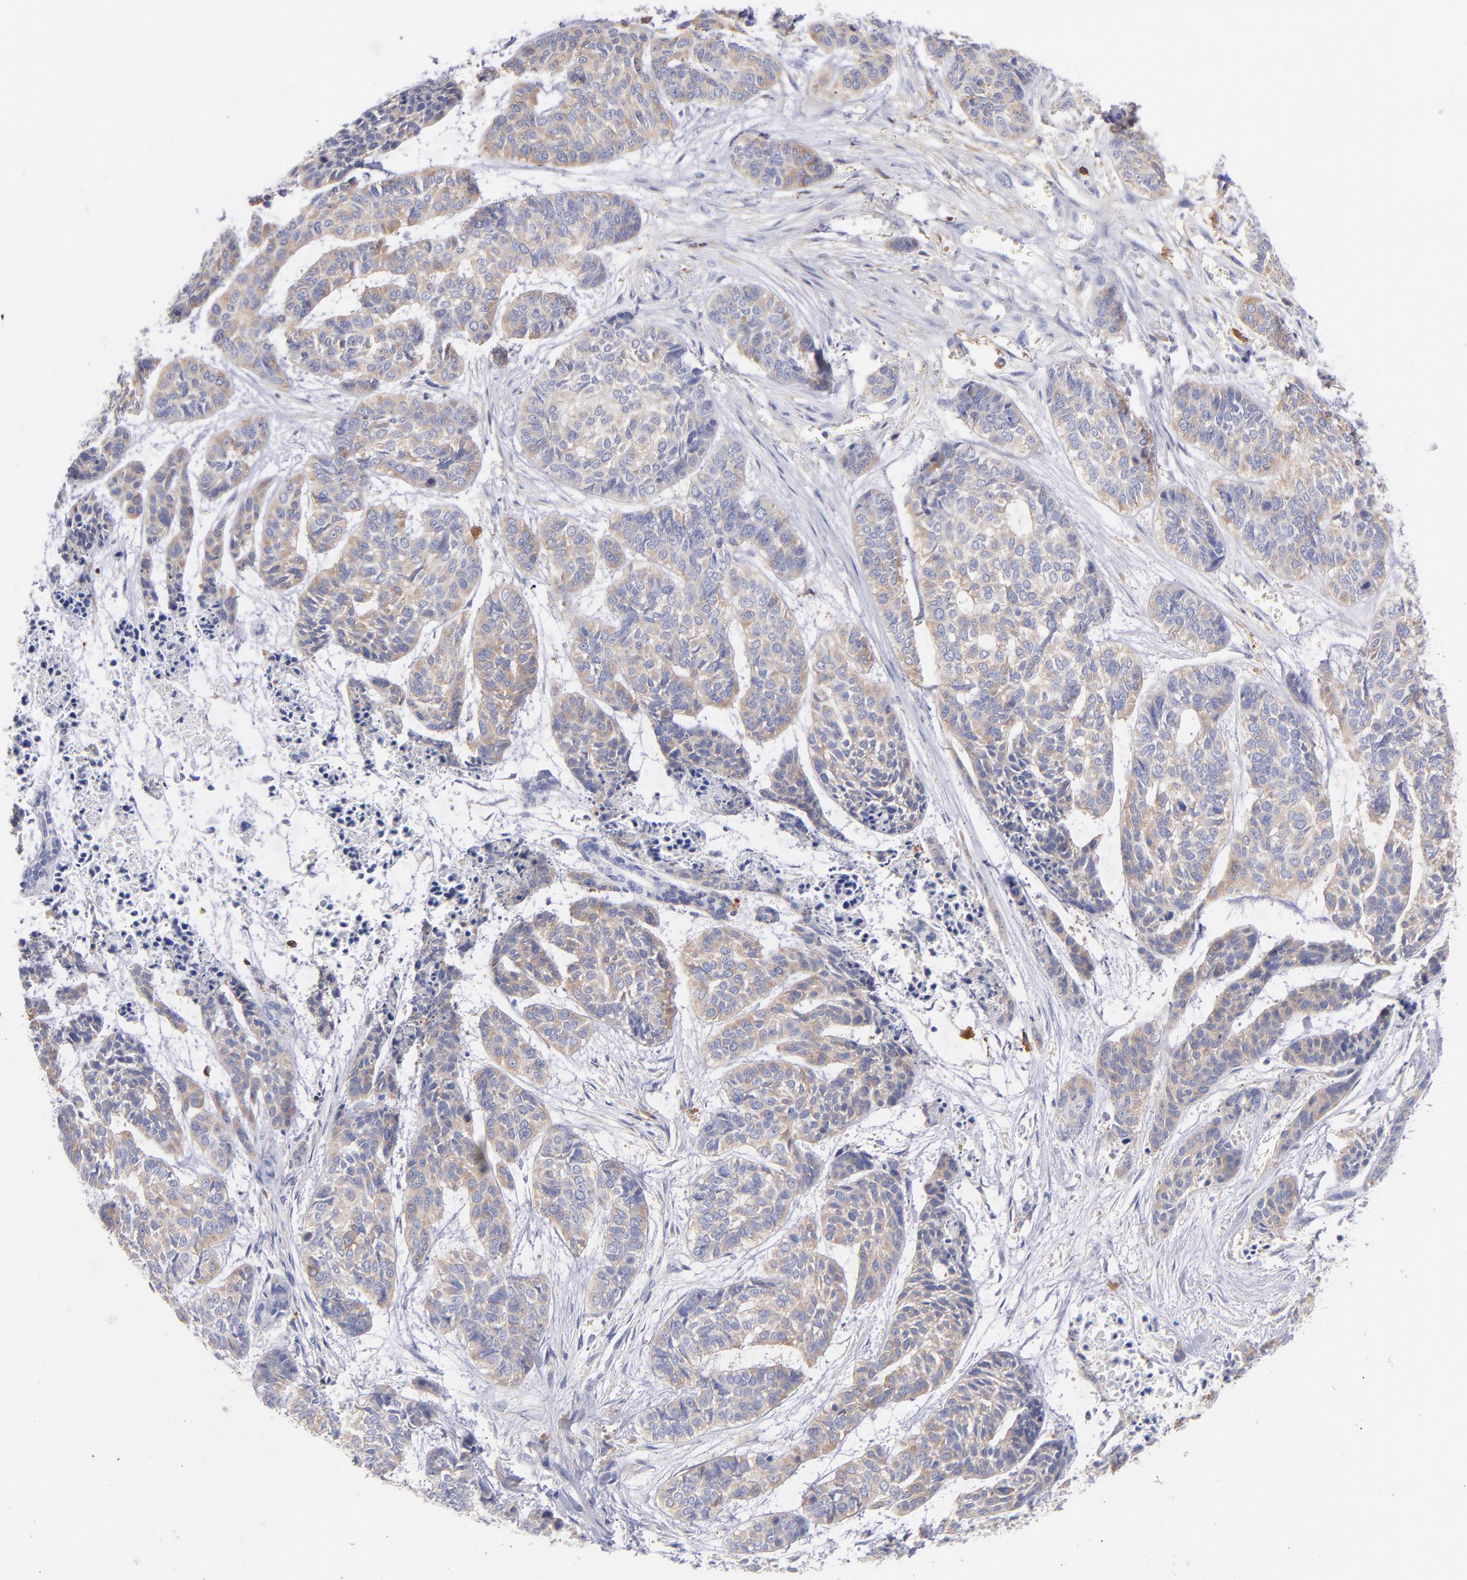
{"staining": {"intensity": "weak", "quantity": ">75%", "location": "cytoplasmic/membranous"}, "tissue": "skin cancer", "cell_type": "Tumor cells", "image_type": "cancer", "snomed": [{"axis": "morphology", "description": "Basal cell carcinoma"}, {"axis": "topography", "description": "Skin"}], "caption": "Immunohistochemical staining of skin cancer reveals low levels of weak cytoplasmic/membranous staining in about >75% of tumor cells. (Brightfield microscopy of DAB IHC at high magnification).", "gene": "PRKCA", "patient": {"sex": "female", "age": 64}}